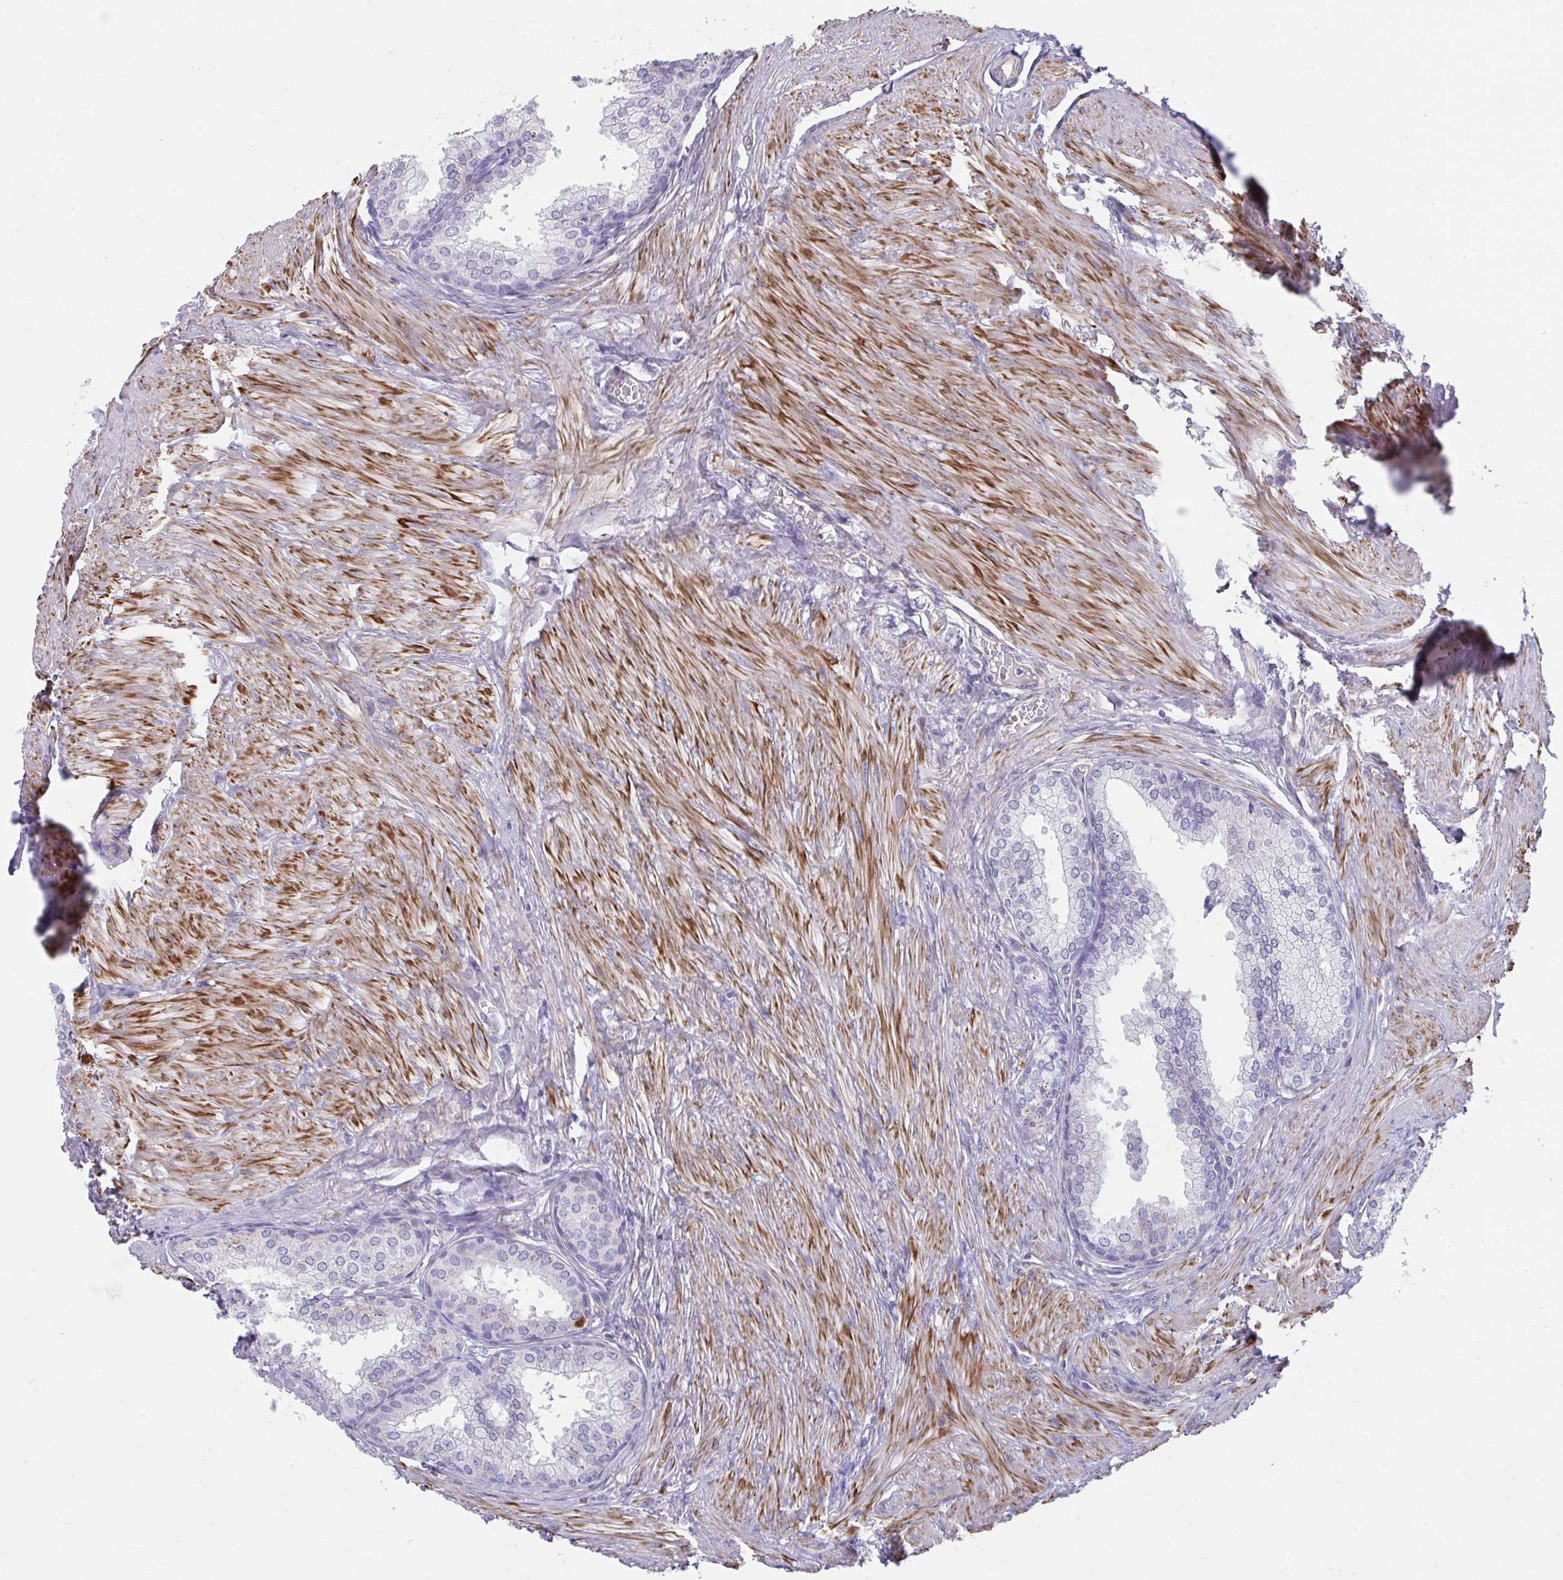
{"staining": {"intensity": "negative", "quantity": "none", "location": "none"}, "tissue": "prostate", "cell_type": "Glandular cells", "image_type": "normal", "snomed": [{"axis": "morphology", "description": "Normal tissue, NOS"}, {"axis": "topography", "description": "Prostate"}, {"axis": "topography", "description": "Peripheral nerve tissue"}], "caption": "IHC of normal prostate demonstrates no staining in glandular cells. (IHC, brightfield microscopy, high magnification).", "gene": "MYL12A", "patient": {"sex": "male", "age": 55}}